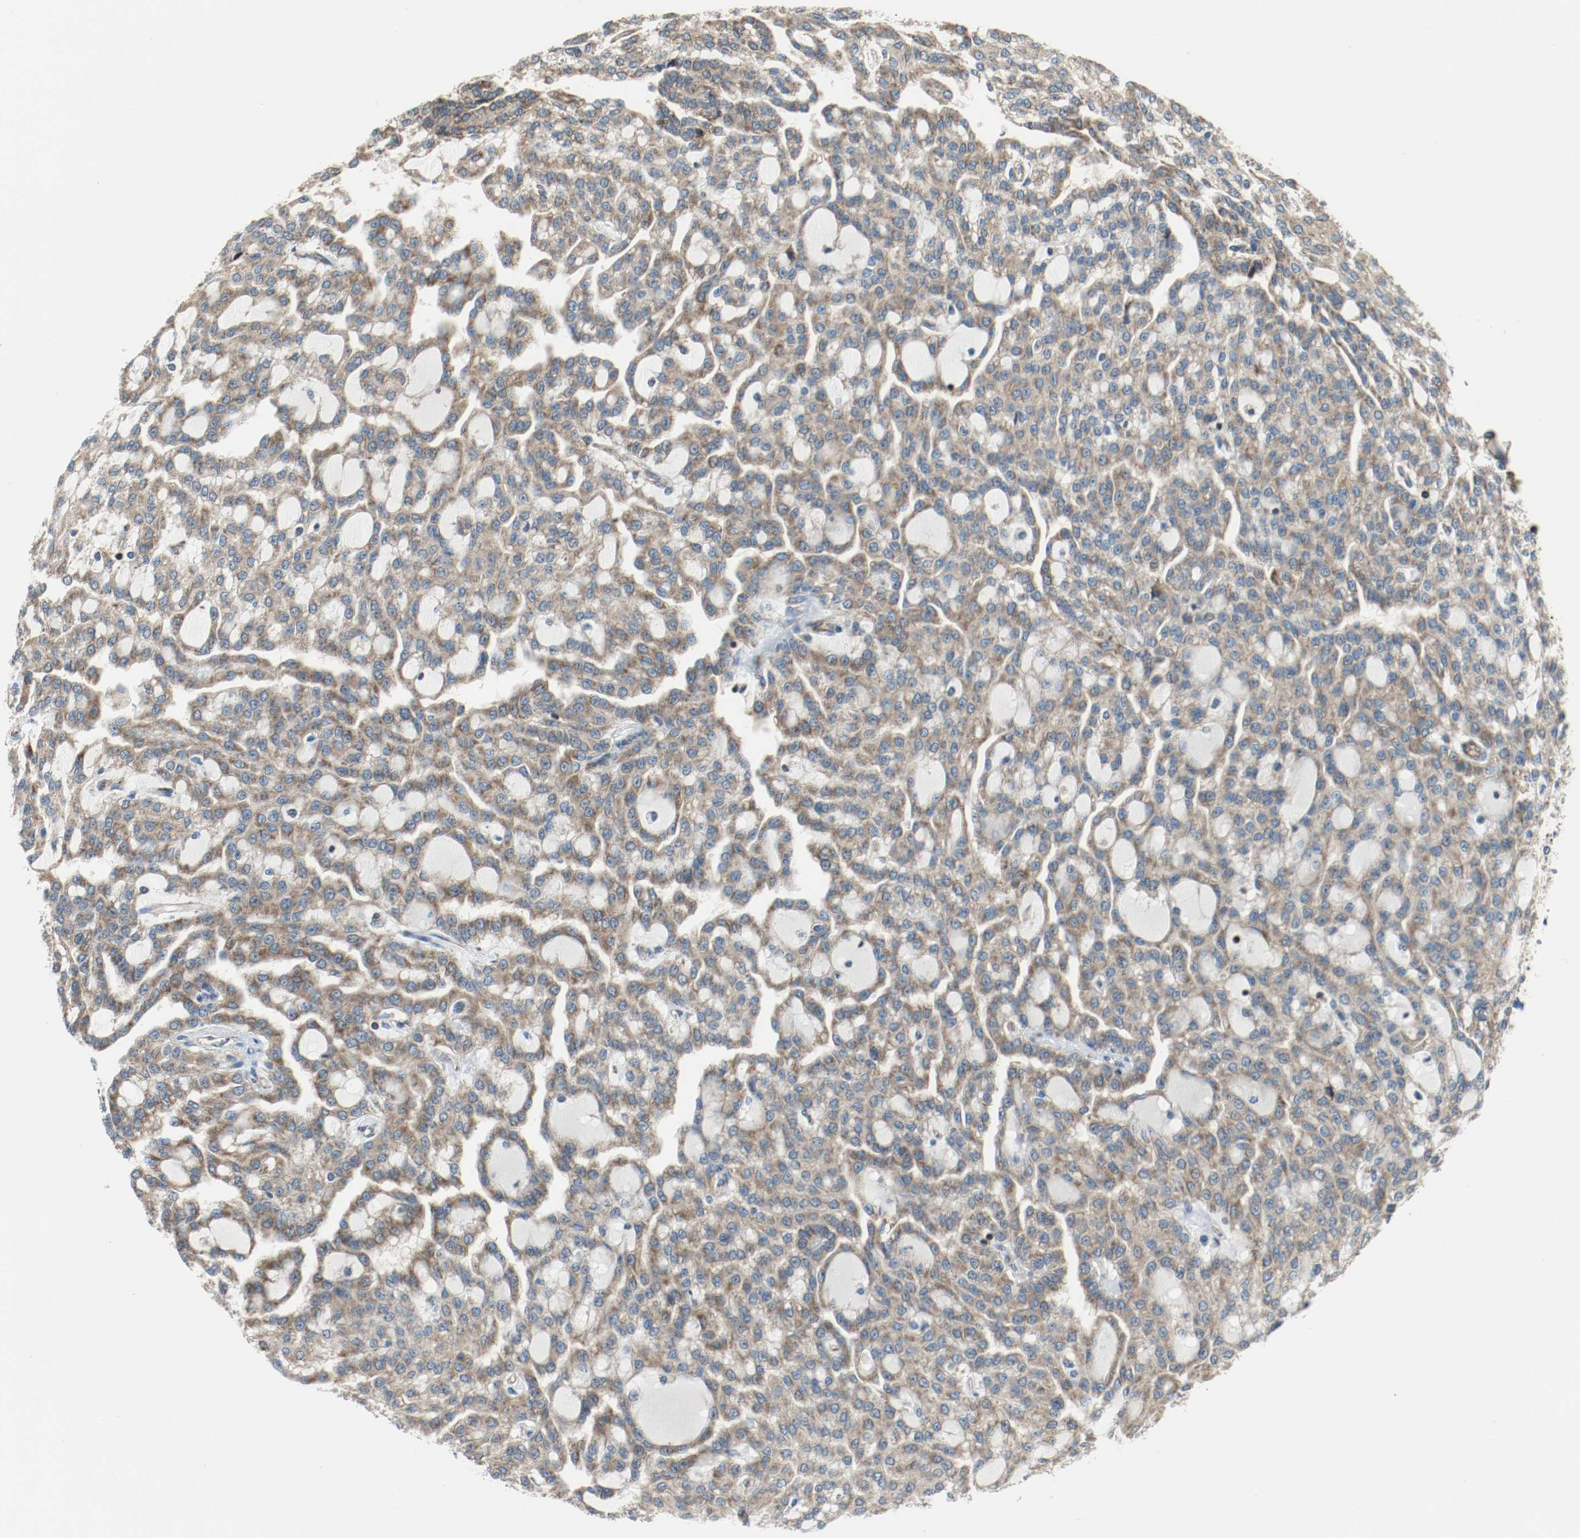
{"staining": {"intensity": "strong", "quantity": ">75%", "location": "cytoplasmic/membranous"}, "tissue": "renal cancer", "cell_type": "Tumor cells", "image_type": "cancer", "snomed": [{"axis": "morphology", "description": "Adenocarcinoma, NOS"}, {"axis": "topography", "description": "Kidney"}], "caption": "A brown stain shows strong cytoplasmic/membranous expression of a protein in human renal adenocarcinoma tumor cells. (IHC, brightfield microscopy, high magnification).", "gene": "PLCG1", "patient": {"sex": "male", "age": 63}}